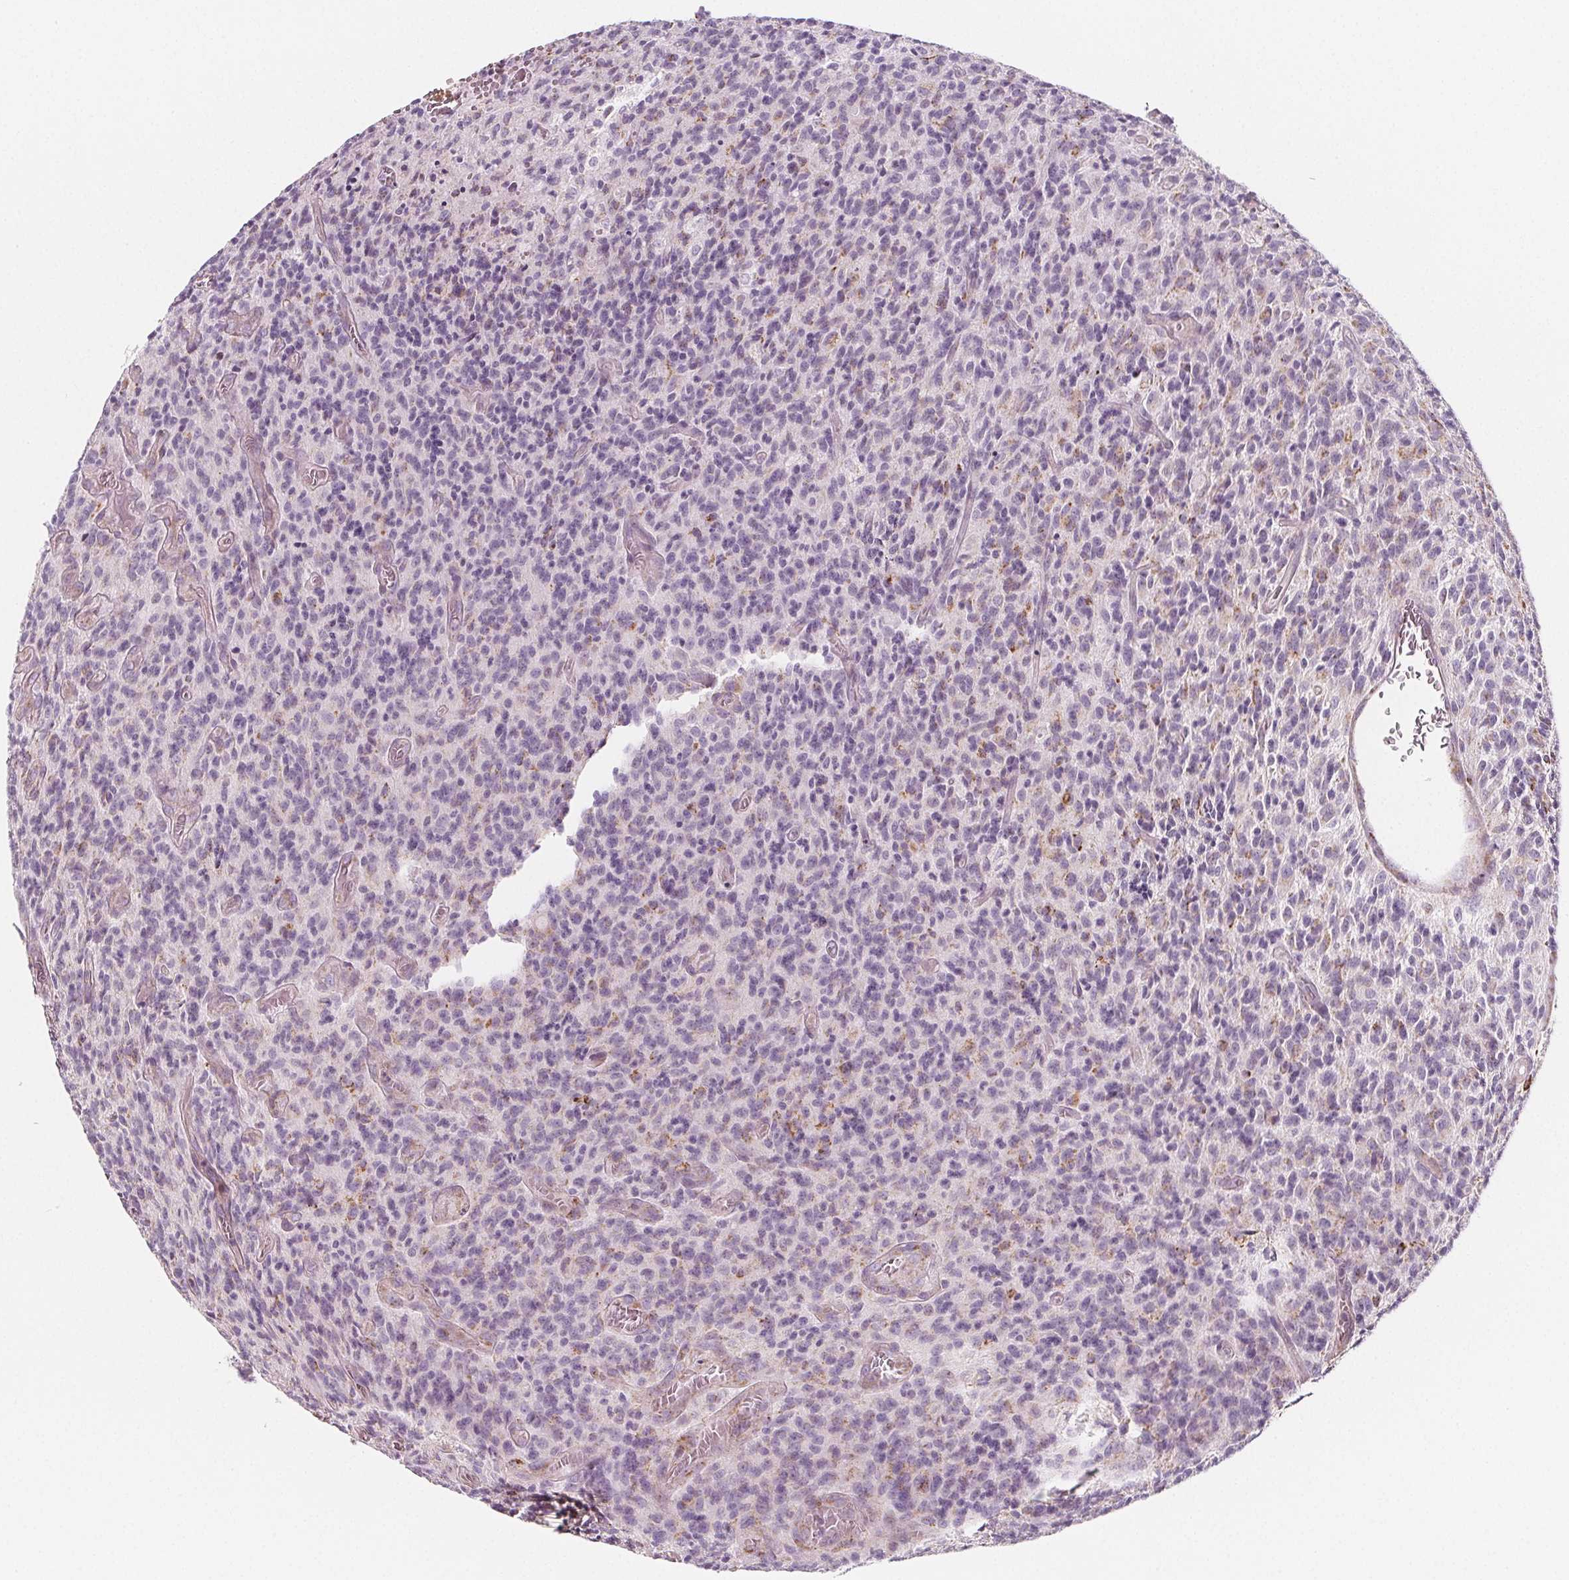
{"staining": {"intensity": "negative", "quantity": "none", "location": "none"}, "tissue": "glioma", "cell_type": "Tumor cells", "image_type": "cancer", "snomed": [{"axis": "morphology", "description": "Glioma, malignant, High grade"}, {"axis": "topography", "description": "Brain"}], "caption": "Immunohistochemistry (IHC) histopathology image of human glioma stained for a protein (brown), which reveals no positivity in tumor cells.", "gene": "IL17C", "patient": {"sex": "male", "age": 76}}